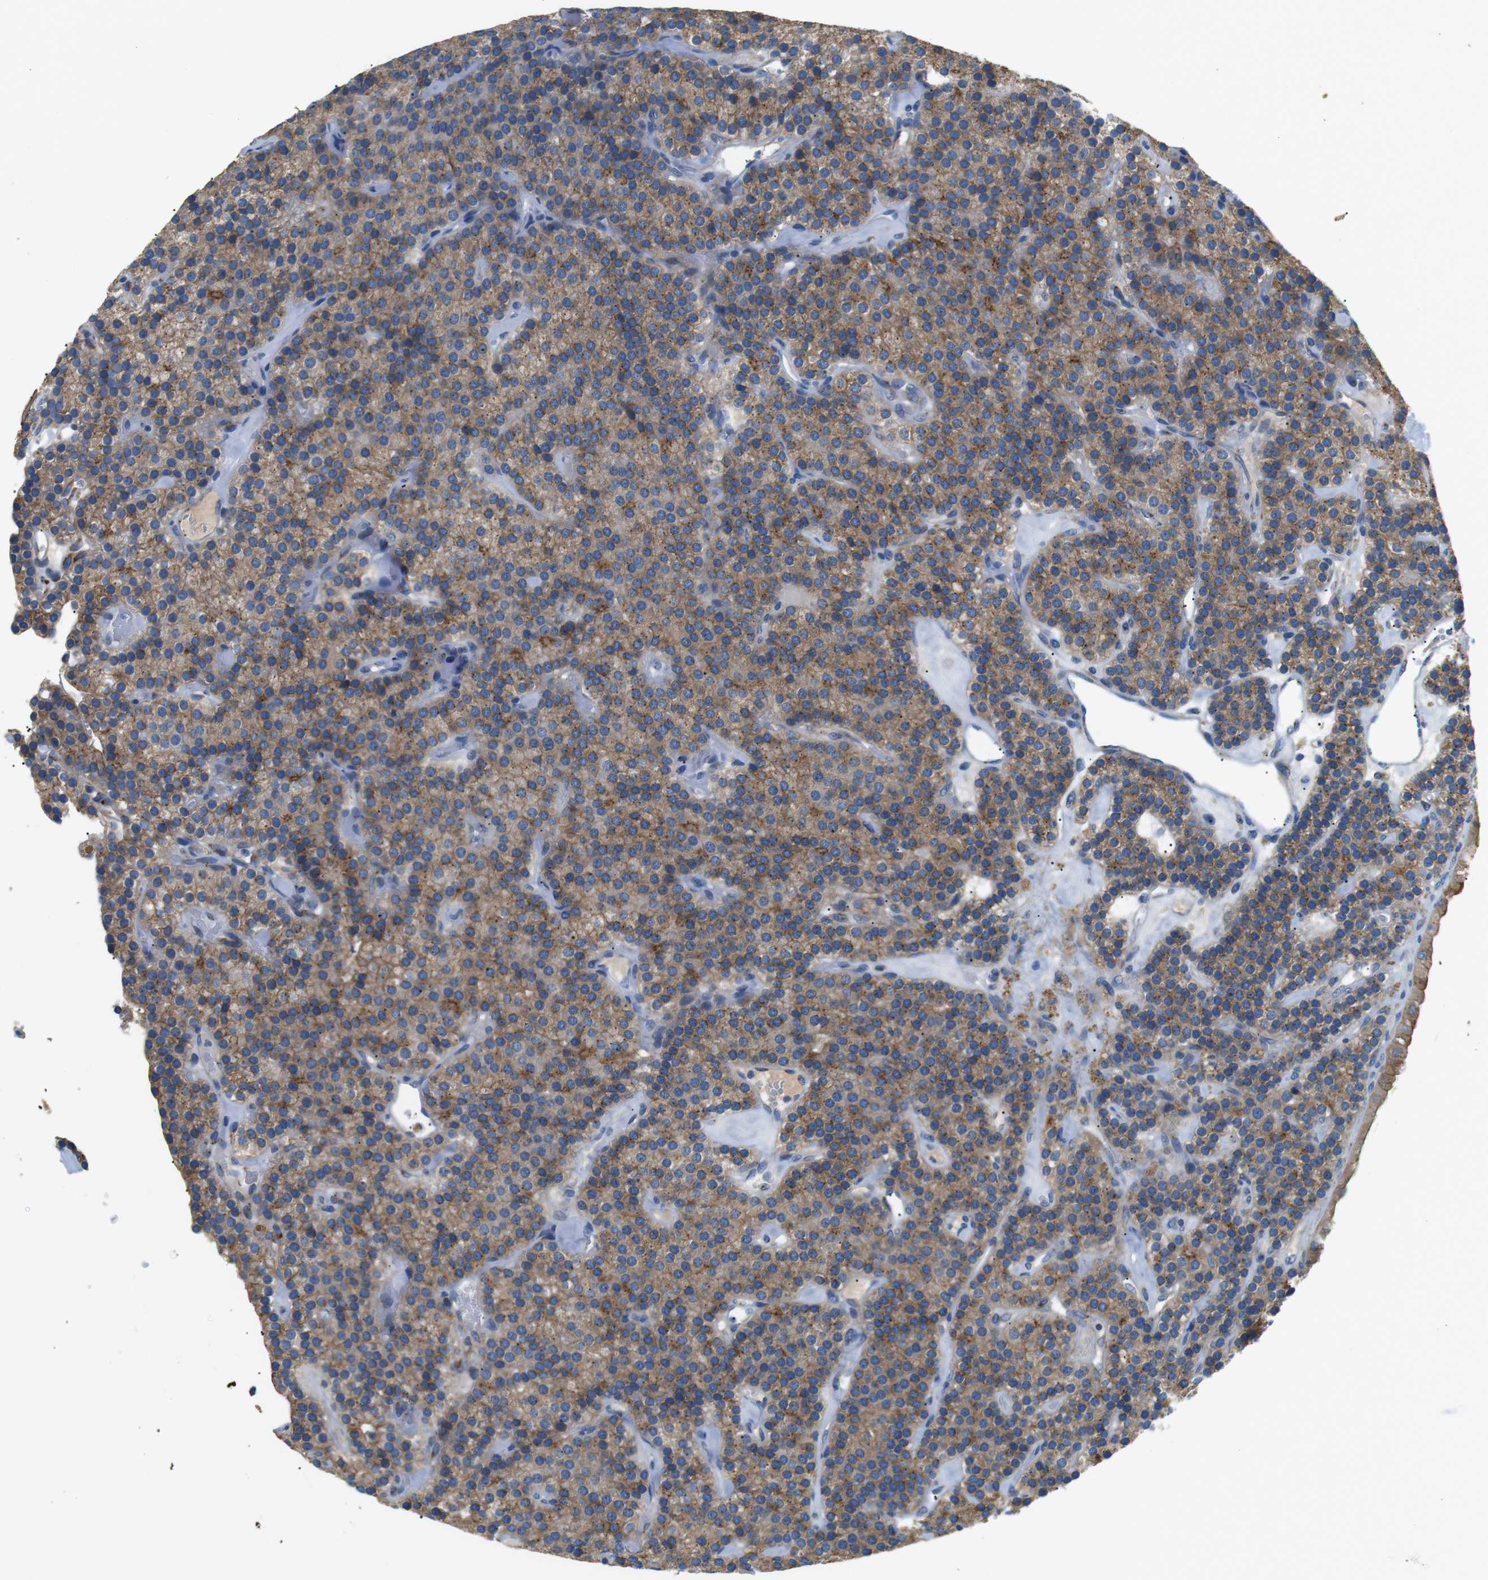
{"staining": {"intensity": "moderate", "quantity": "<25%", "location": "cytoplasmic/membranous"}, "tissue": "parathyroid gland", "cell_type": "Glandular cells", "image_type": "normal", "snomed": [{"axis": "morphology", "description": "Normal tissue, NOS"}, {"axis": "morphology", "description": "Adenoma, NOS"}, {"axis": "topography", "description": "Parathyroid gland"}], "caption": "Moderate cytoplasmic/membranous staining for a protein is present in approximately <25% of glandular cells of benign parathyroid gland using IHC.", "gene": "UNC5CL", "patient": {"sex": "female", "age": 86}}